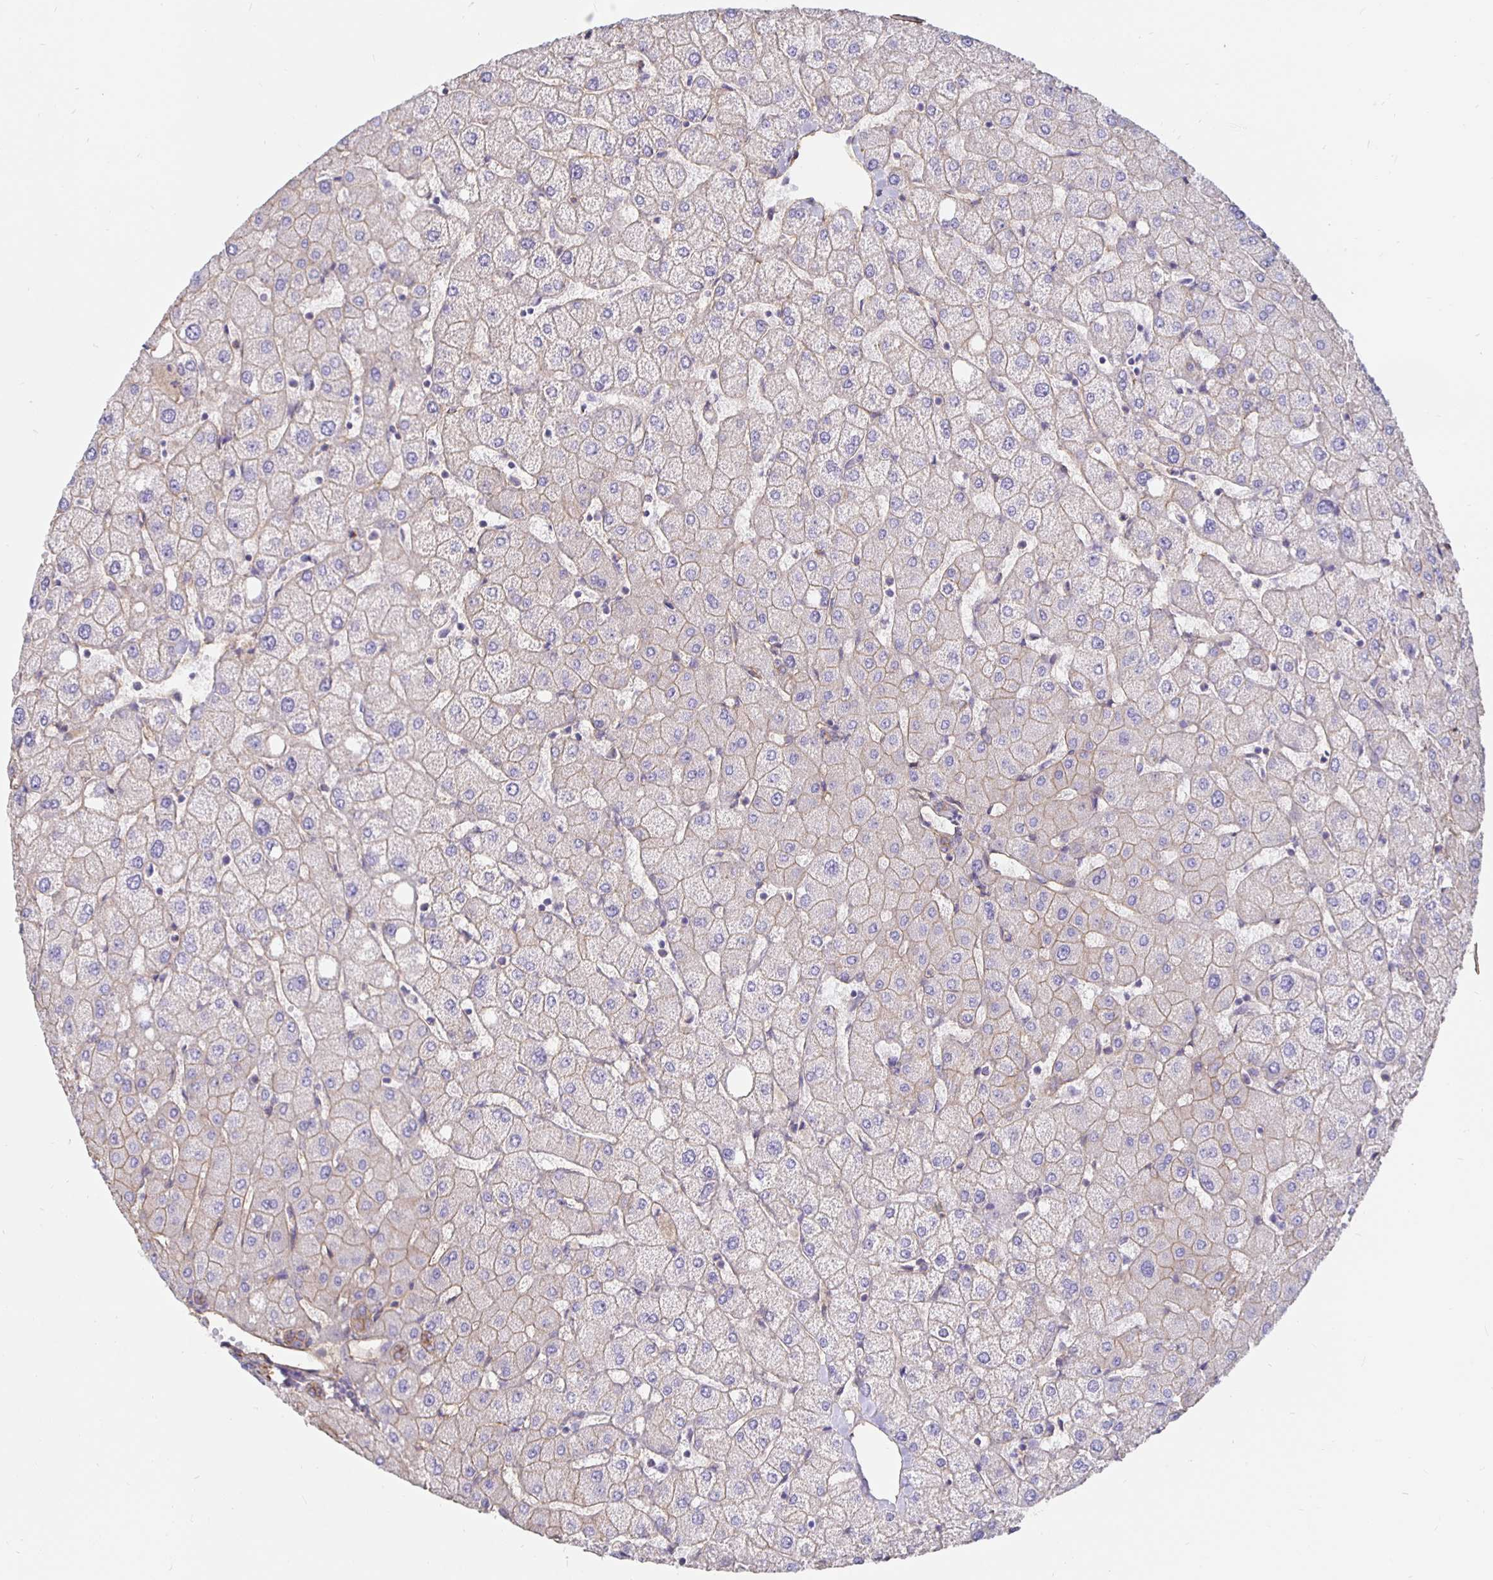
{"staining": {"intensity": "moderate", "quantity": "<25%", "location": "cytoplasmic/membranous"}, "tissue": "liver", "cell_type": "Cholangiocytes", "image_type": "normal", "snomed": [{"axis": "morphology", "description": "Normal tissue, NOS"}, {"axis": "topography", "description": "Liver"}], "caption": "IHC of unremarkable liver demonstrates low levels of moderate cytoplasmic/membranous expression in approximately <25% of cholangiocytes.", "gene": "ARHGEF39", "patient": {"sex": "female", "age": 54}}